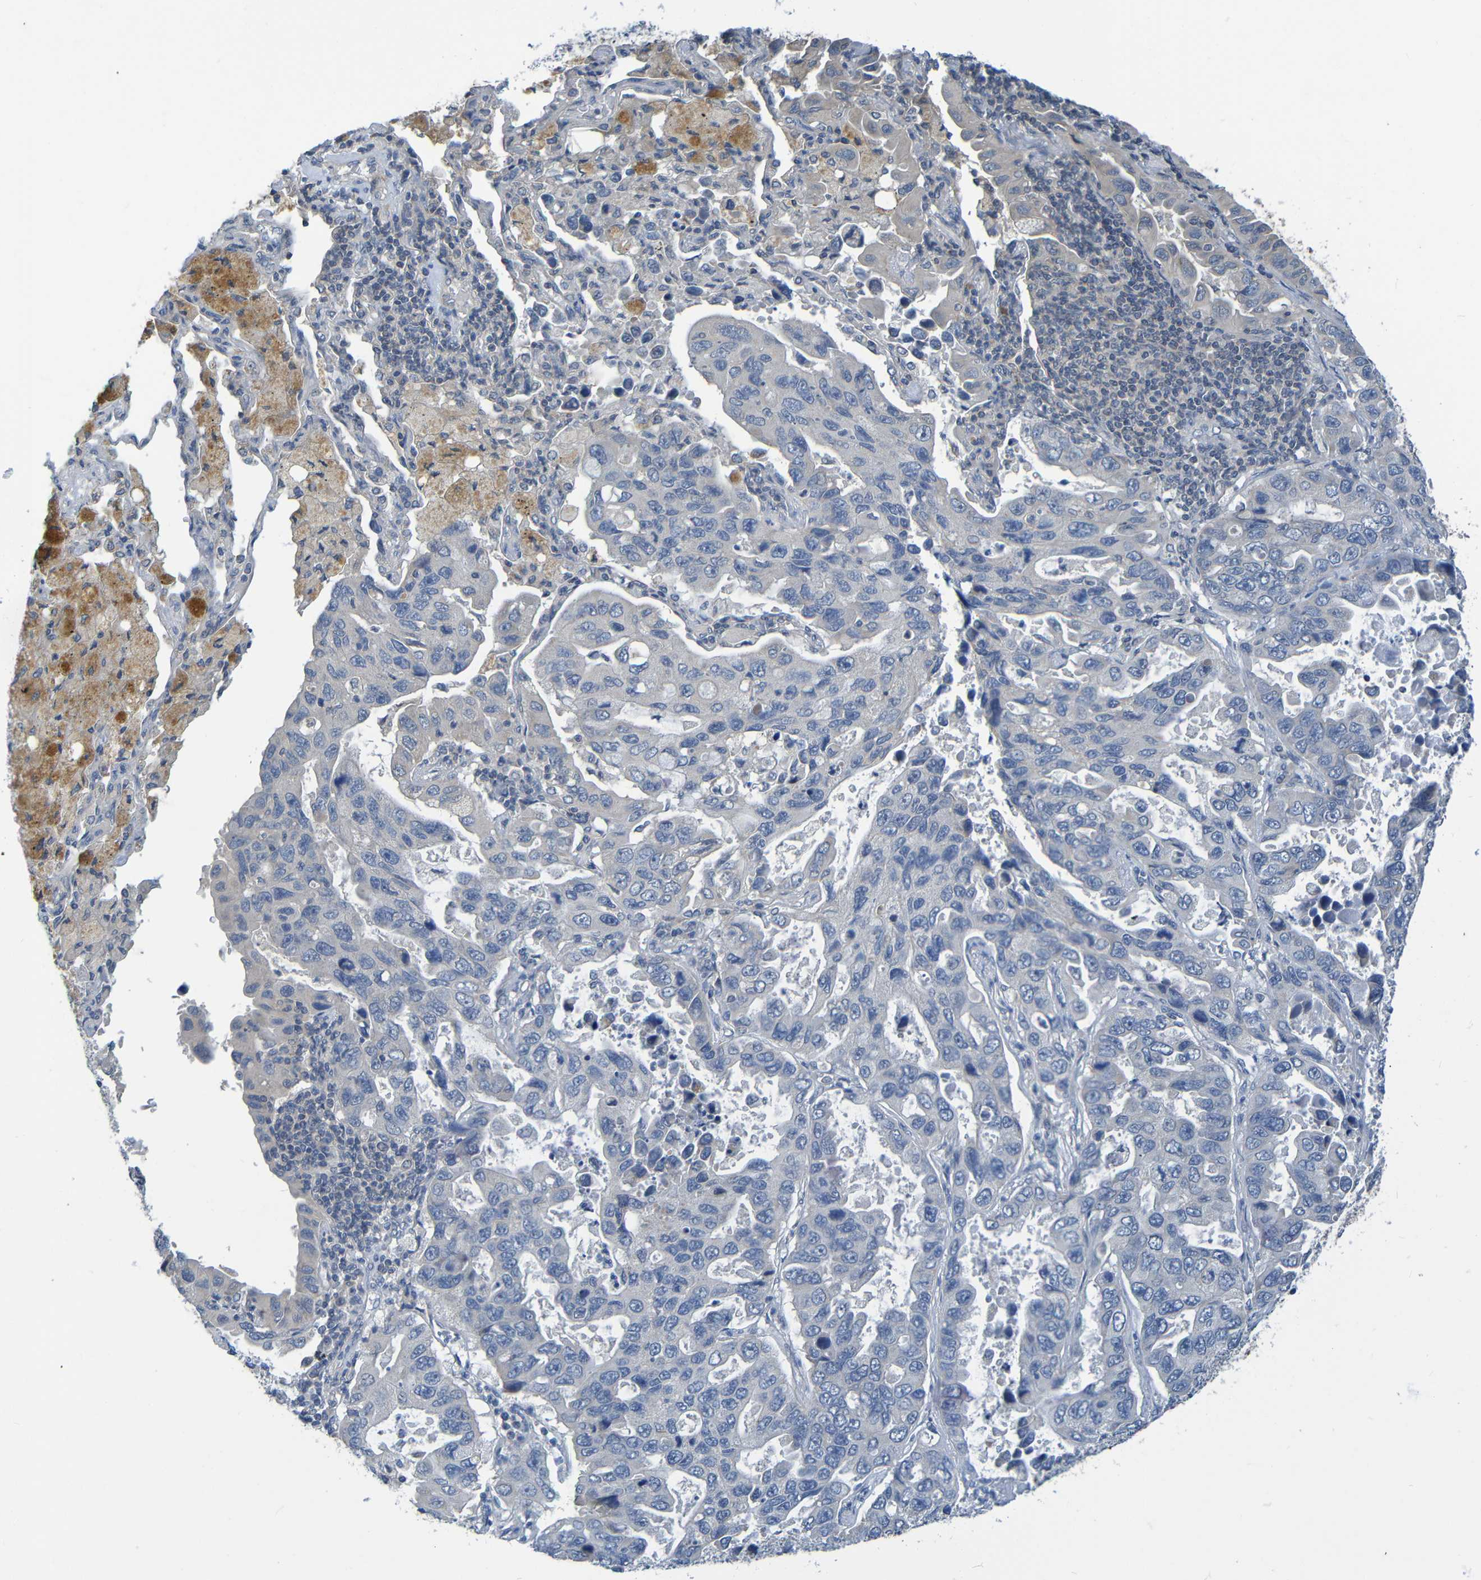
{"staining": {"intensity": "negative", "quantity": "none", "location": "none"}, "tissue": "lung cancer", "cell_type": "Tumor cells", "image_type": "cancer", "snomed": [{"axis": "morphology", "description": "Adenocarcinoma, NOS"}, {"axis": "topography", "description": "Lung"}], "caption": "Lung adenocarcinoma stained for a protein using immunohistochemistry exhibits no positivity tumor cells.", "gene": "CYP4F2", "patient": {"sex": "male", "age": 64}}